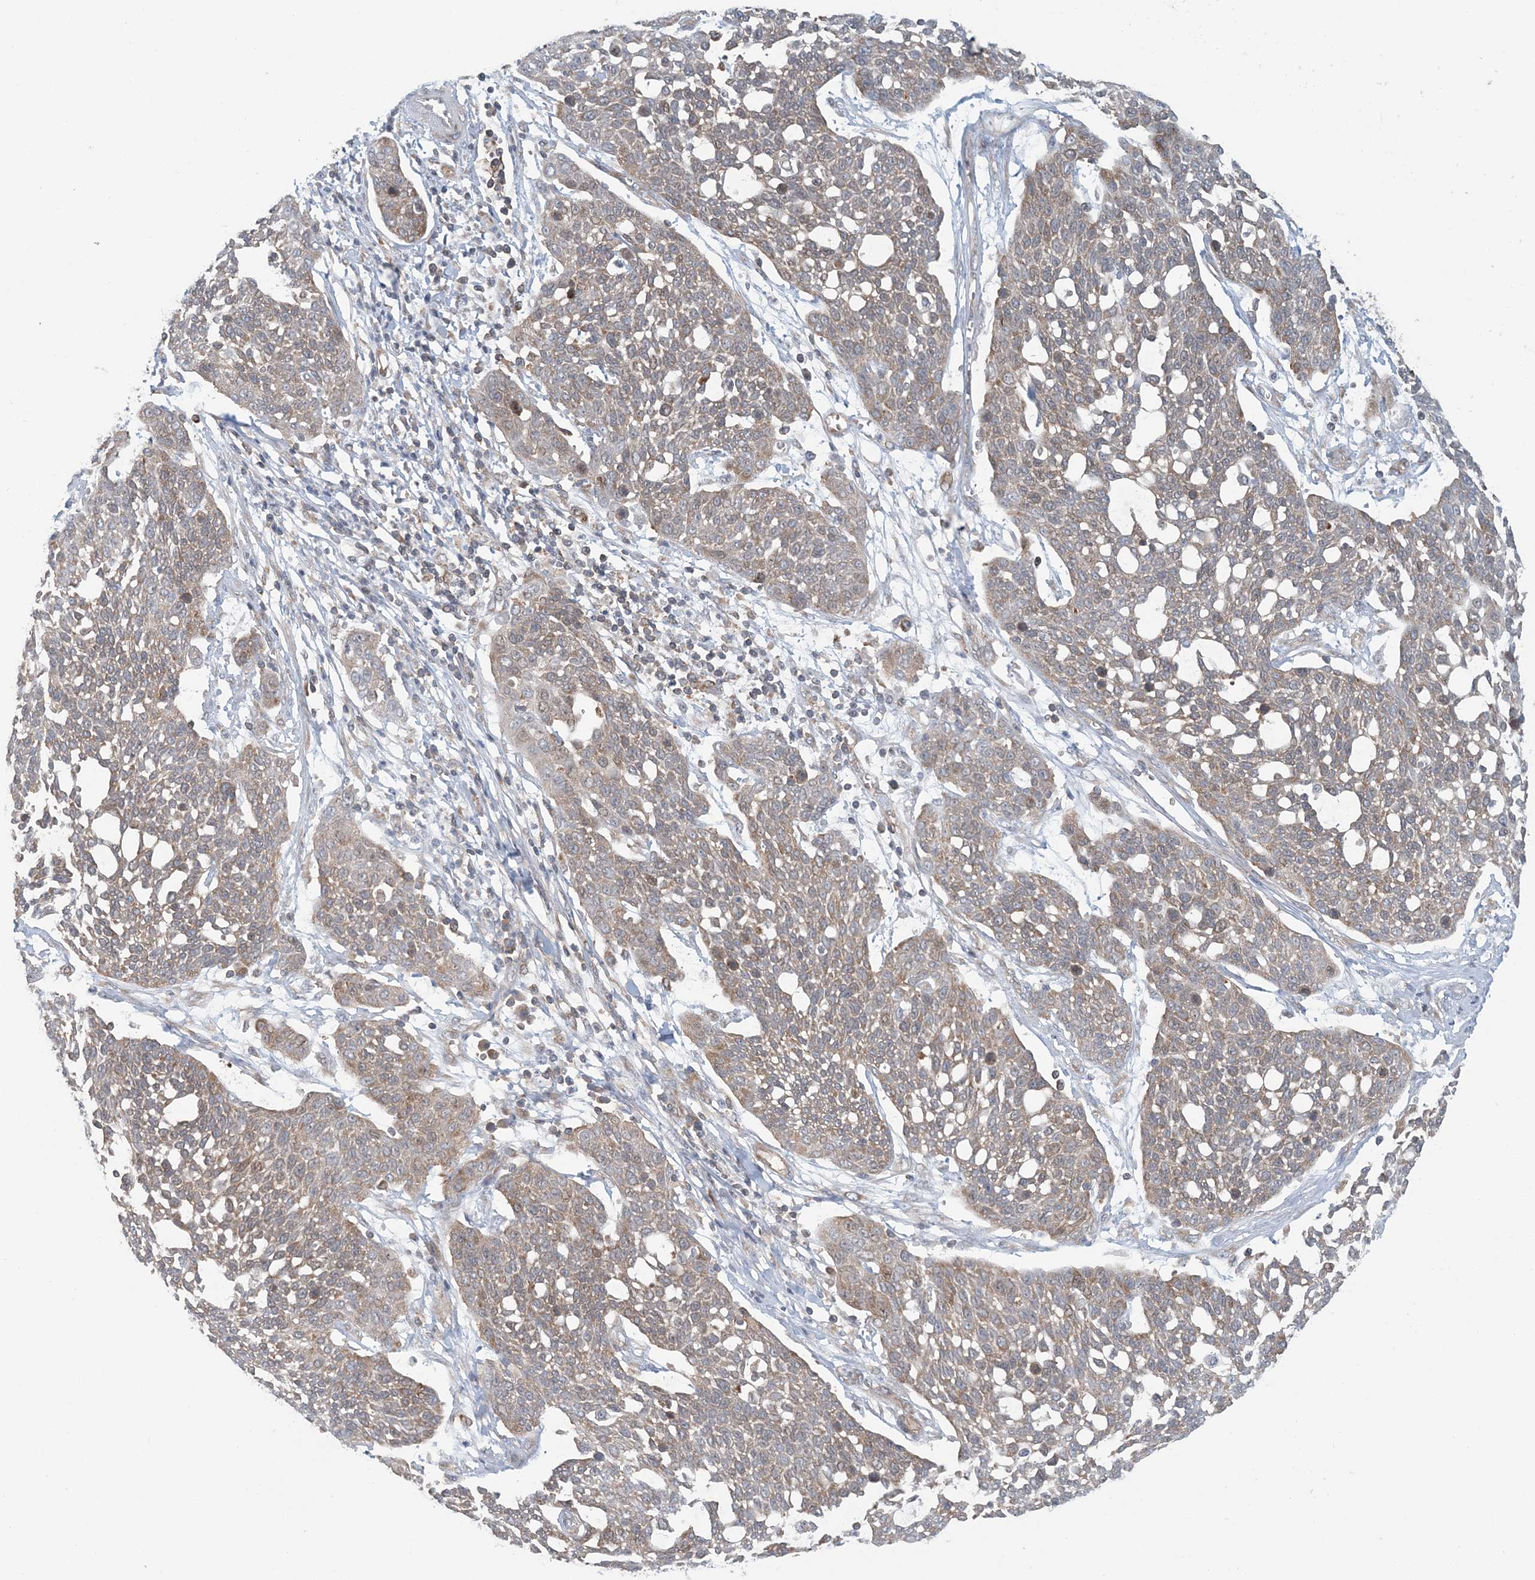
{"staining": {"intensity": "weak", "quantity": ">75%", "location": "cytoplasmic/membranous"}, "tissue": "cervical cancer", "cell_type": "Tumor cells", "image_type": "cancer", "snomed": [{"axis": "morphology", "description": "Squamous cell carcinoma, NOS"}, {"axis": "topography", "description": "Cervix"}], "caption": "IHC staining of cervical cancer, which exhibits low levels of weak cytoplasmic/membranous expression in about >75% of tumor cells indicating weak cytoplasmic/membranous protein positivity. The staining was performed using DAB (3,3'-diaminobenzidine) (brown) for protein detection and nuclei were counterstained in hematoxylin (blue).", "gene": "ATP13A2", "patient": {"sex": "female", "age": 34}}